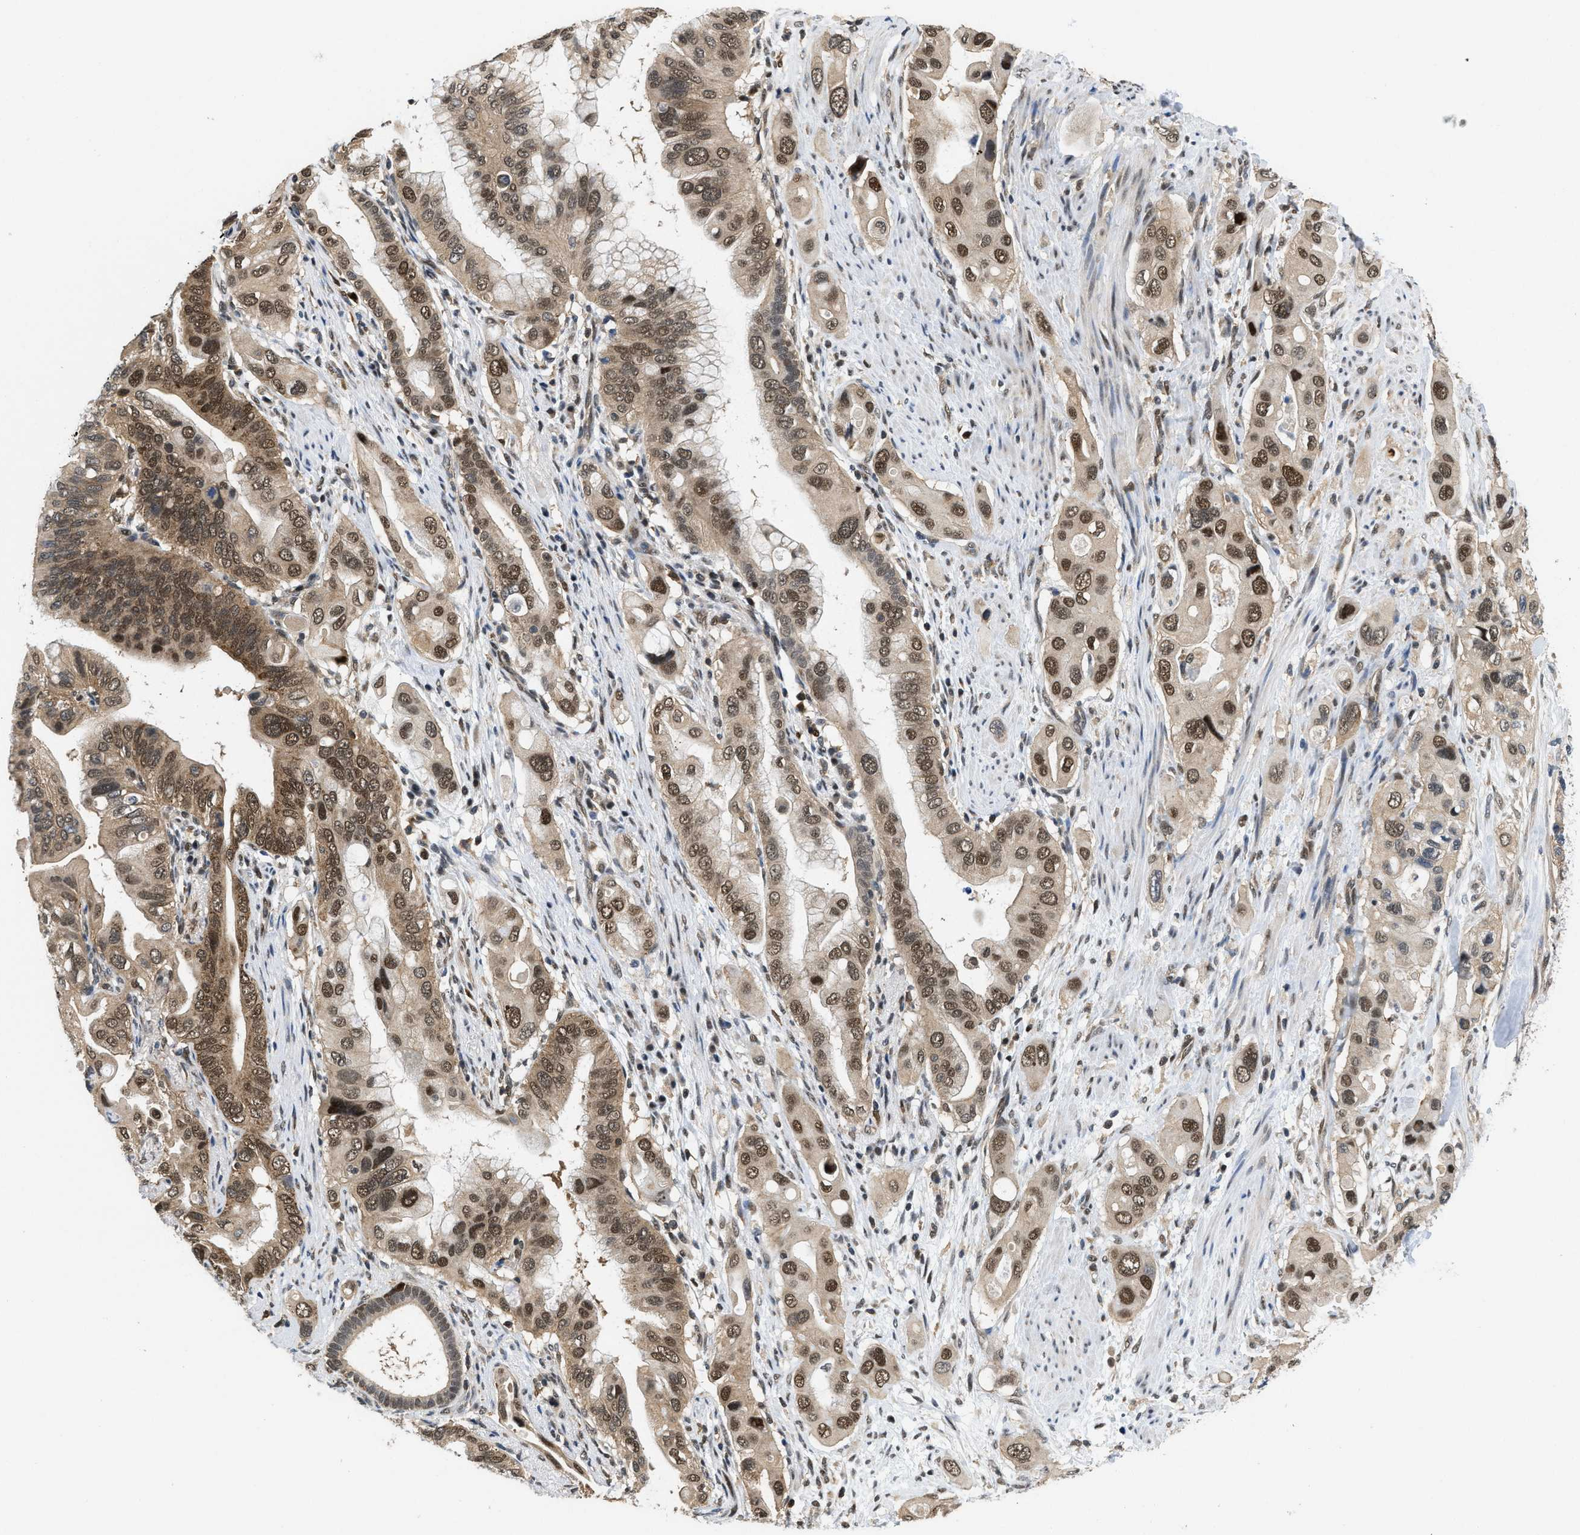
{"staining": {"intensity": "strong", "quantity": ">75%", "location": "cytoplasmic/membranous,nuclear"}, "tissue": "pancreatic cancer", "cell_type": "Tumor cells", "image_type": "cancer", "snomed": [{"axis": "morphology", "description": "Adenocarcinoma, NOS"}, {"axis": "topography", "description": "Pancreas"}], "caption": "A micrograph of pancreatic adenocarcinoma stained for a protein shows strong cytoplasmic/membranous and nuclear brown staining in tumor cells. Using DAB (3,3'-diaminobenzidine) (brown) and hematoxylin (blue) stains, captured at high magnification using brightfield microscopy.", "gene": "ATF7IP", "patient": {"sex": "female", "age": 56}}